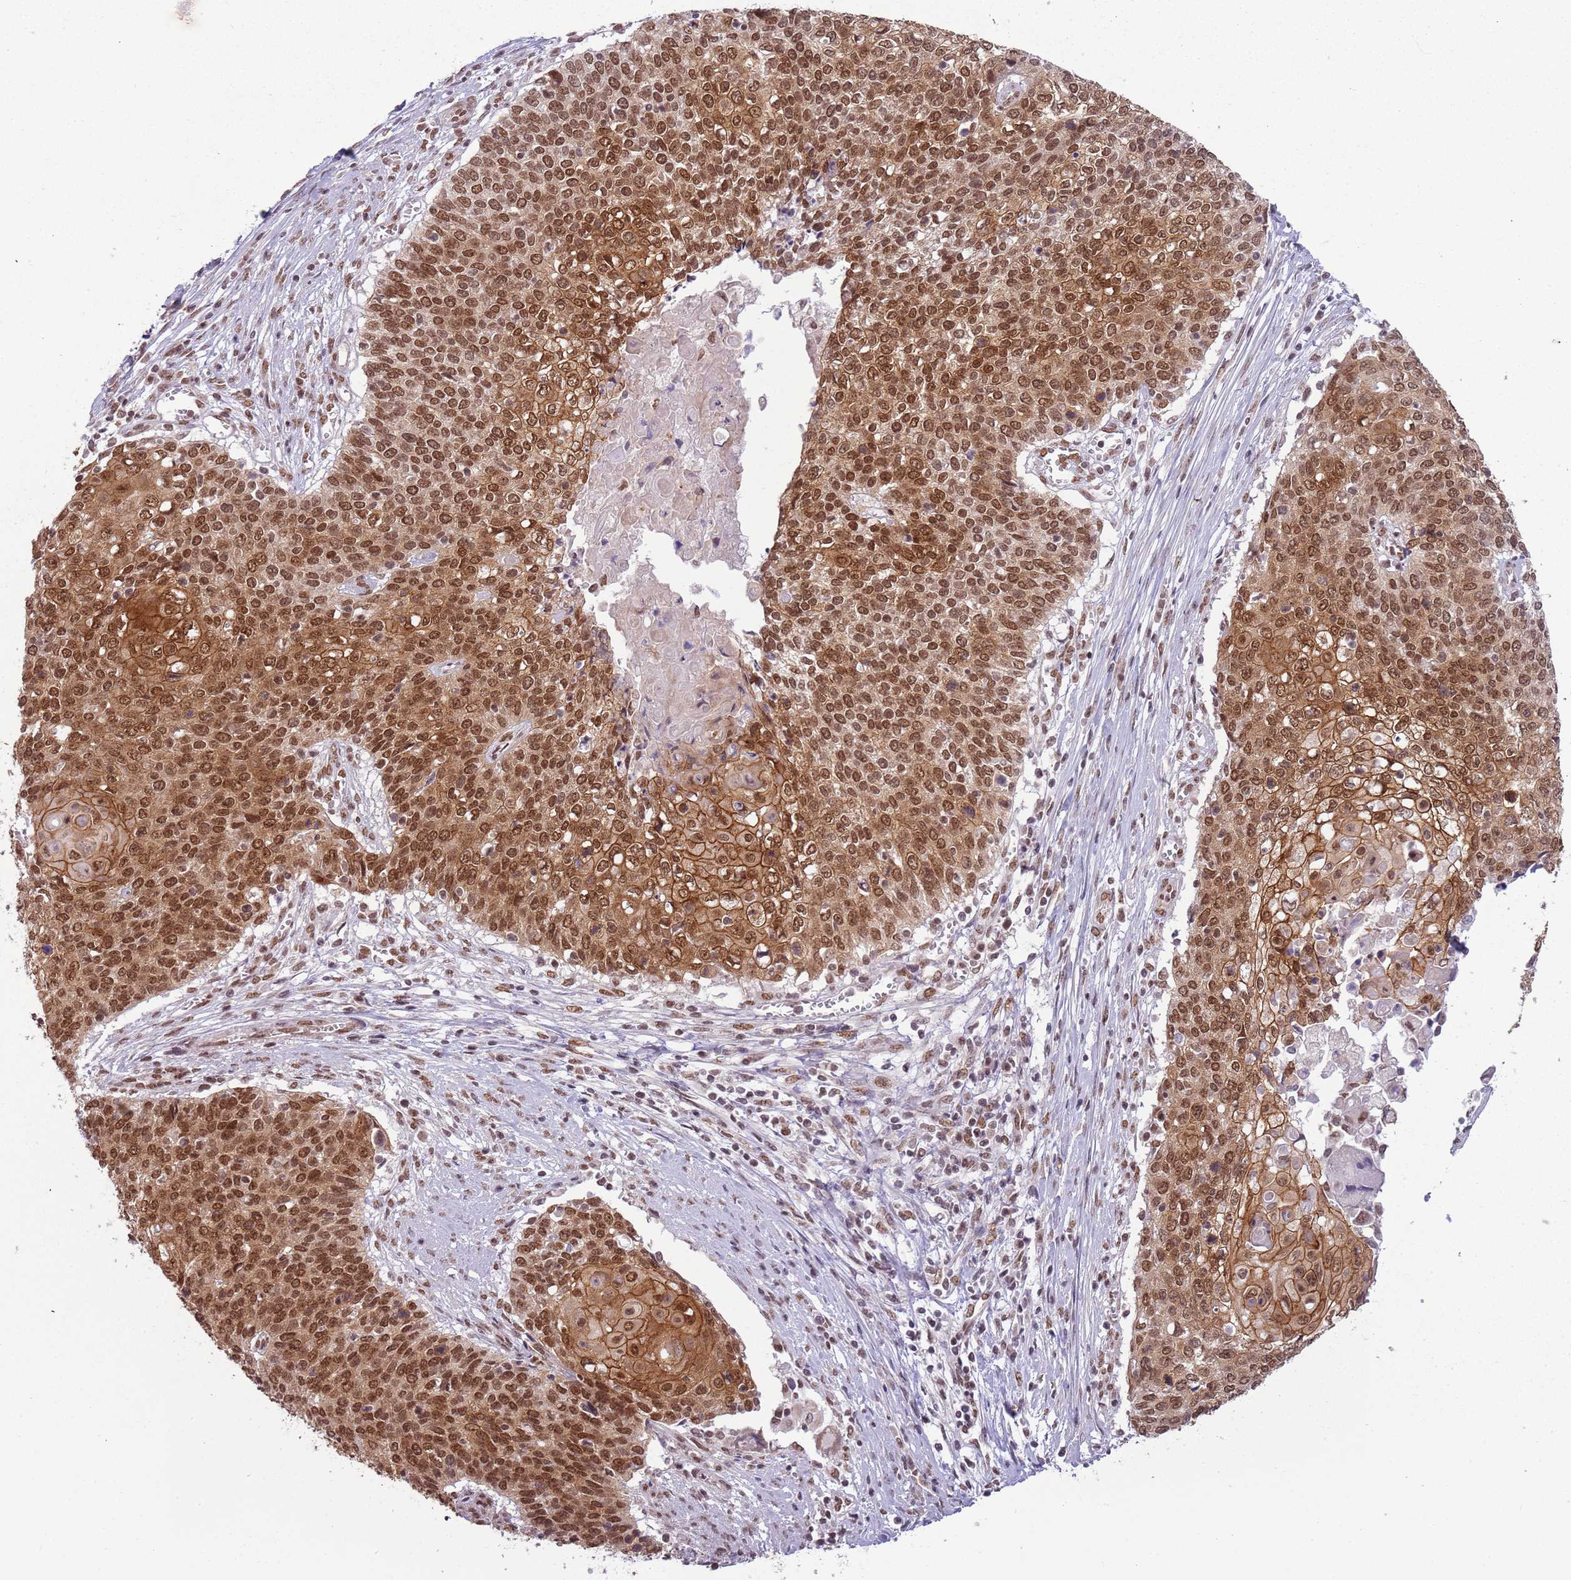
{"staining": {"intensity": "strong", "quantity": ">75%", "location": "cytoplasmic/membranous,nuclear"}, "tissue": "cervical cancer", "cell_type": "Tumor cells", "image_type": "cancer", "snomed": [{"axis": "morphology", "description": "Squamous cell carcinoma, NOS"}, {"axis": "topography", "description": "Cervix"}], "caption": "Tumor cells exhibit high levels of strong cytoplasmic/membranous and nuclear positivity in about >75% of cells in squamous cell carcinoma (cervical).", "gene": "FAM120AOS", "patient": {"sex": "female", "age": 39}}